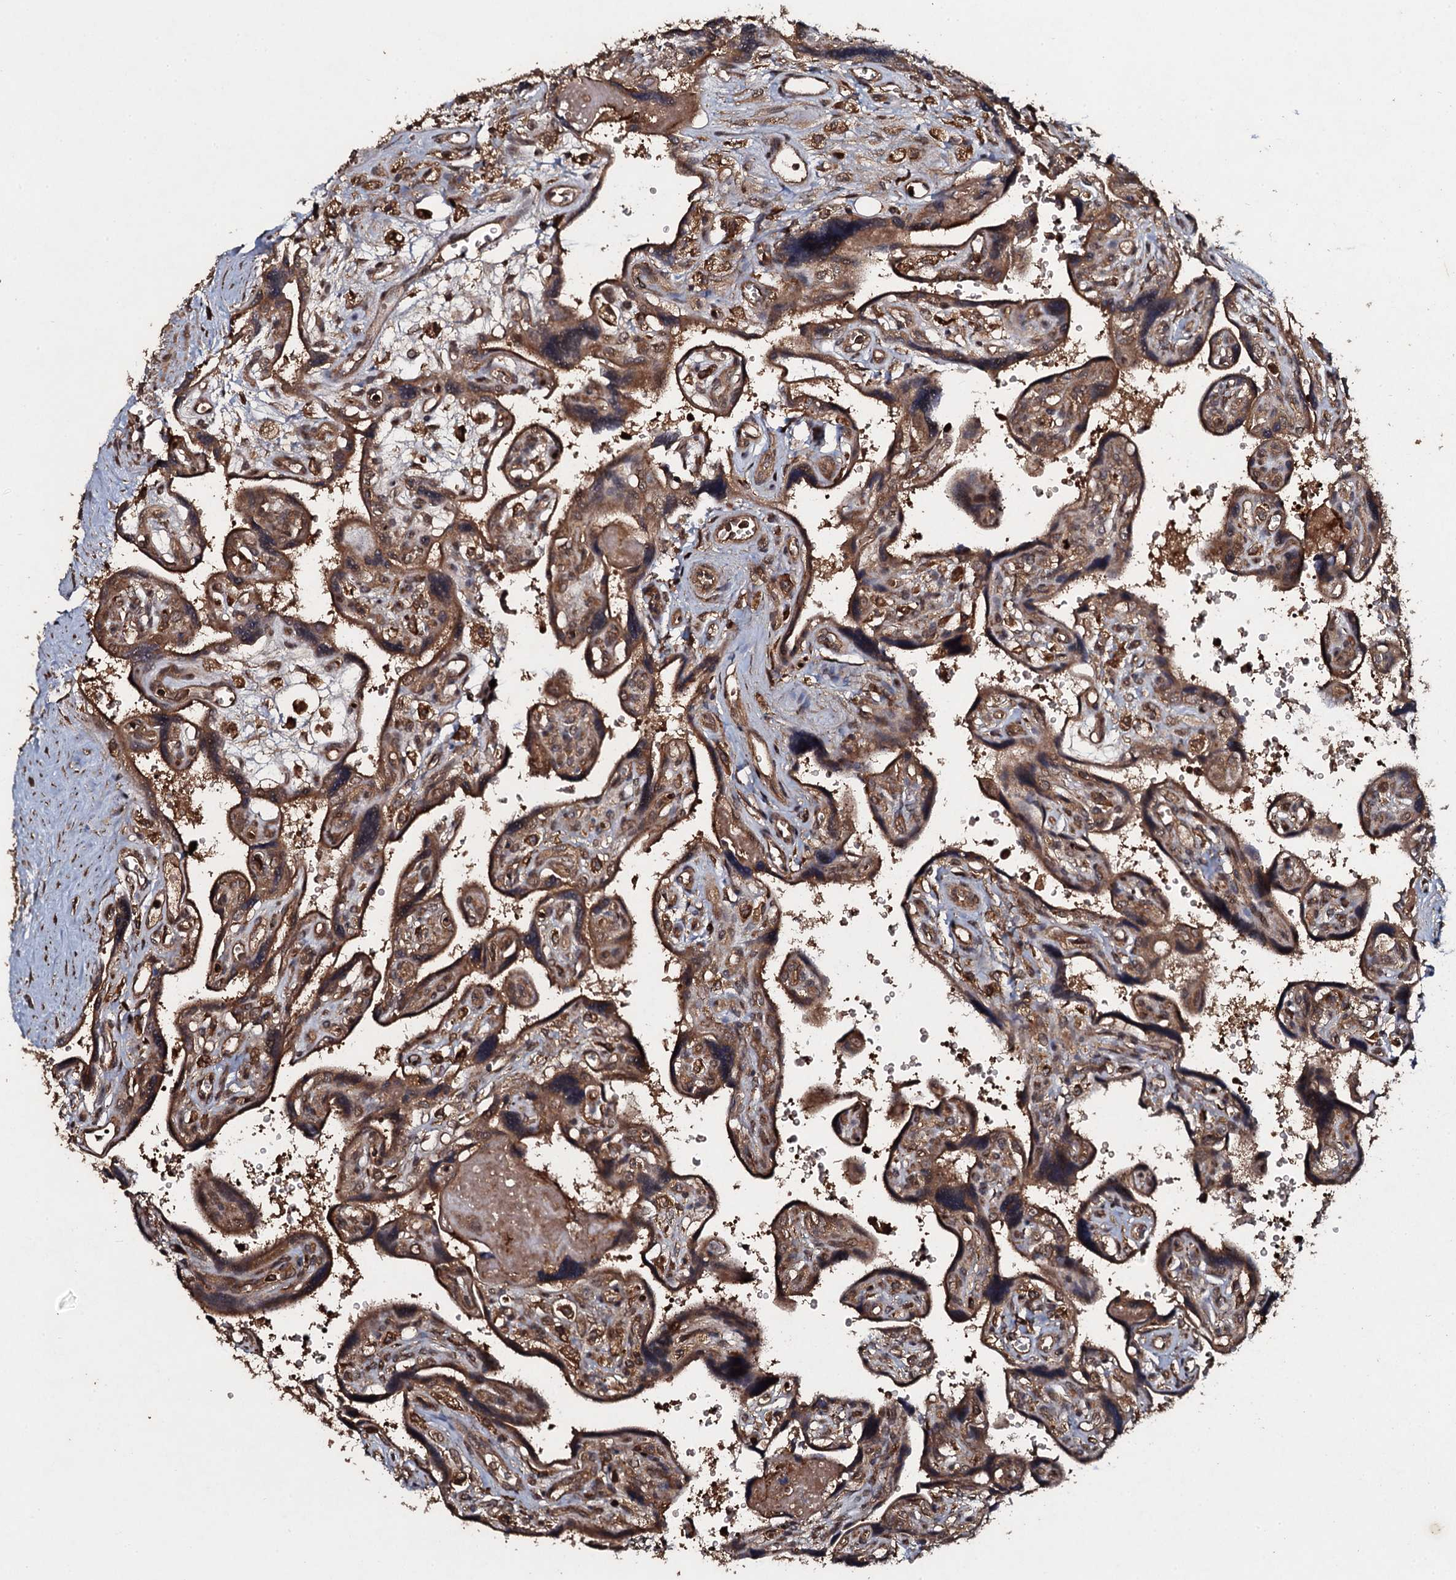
{"staining": {"intensity": "strong", "quantity": ">75%", "location": "cytoplasmic/membranous"}, "tissue": "placenta", "cell_type": "Trophoblastic cells", "image_type": "normal", "snomed": [{"axis": "morphology", "description": "Normal tissue, NOS"}, {"axis": "topography", "description": "Placenta"}], "caption": "IHC image of benign placenta: placenta stained using immunohistochemistry shows high levels of strong protein expression localized specifically in the cytoplasmic/membranous of trophoblastic cells, appearing as a cytoplasmic/membranous brown color.", "gene": "ADGRG3", "patient": {"sex": "female", "age": 39}}